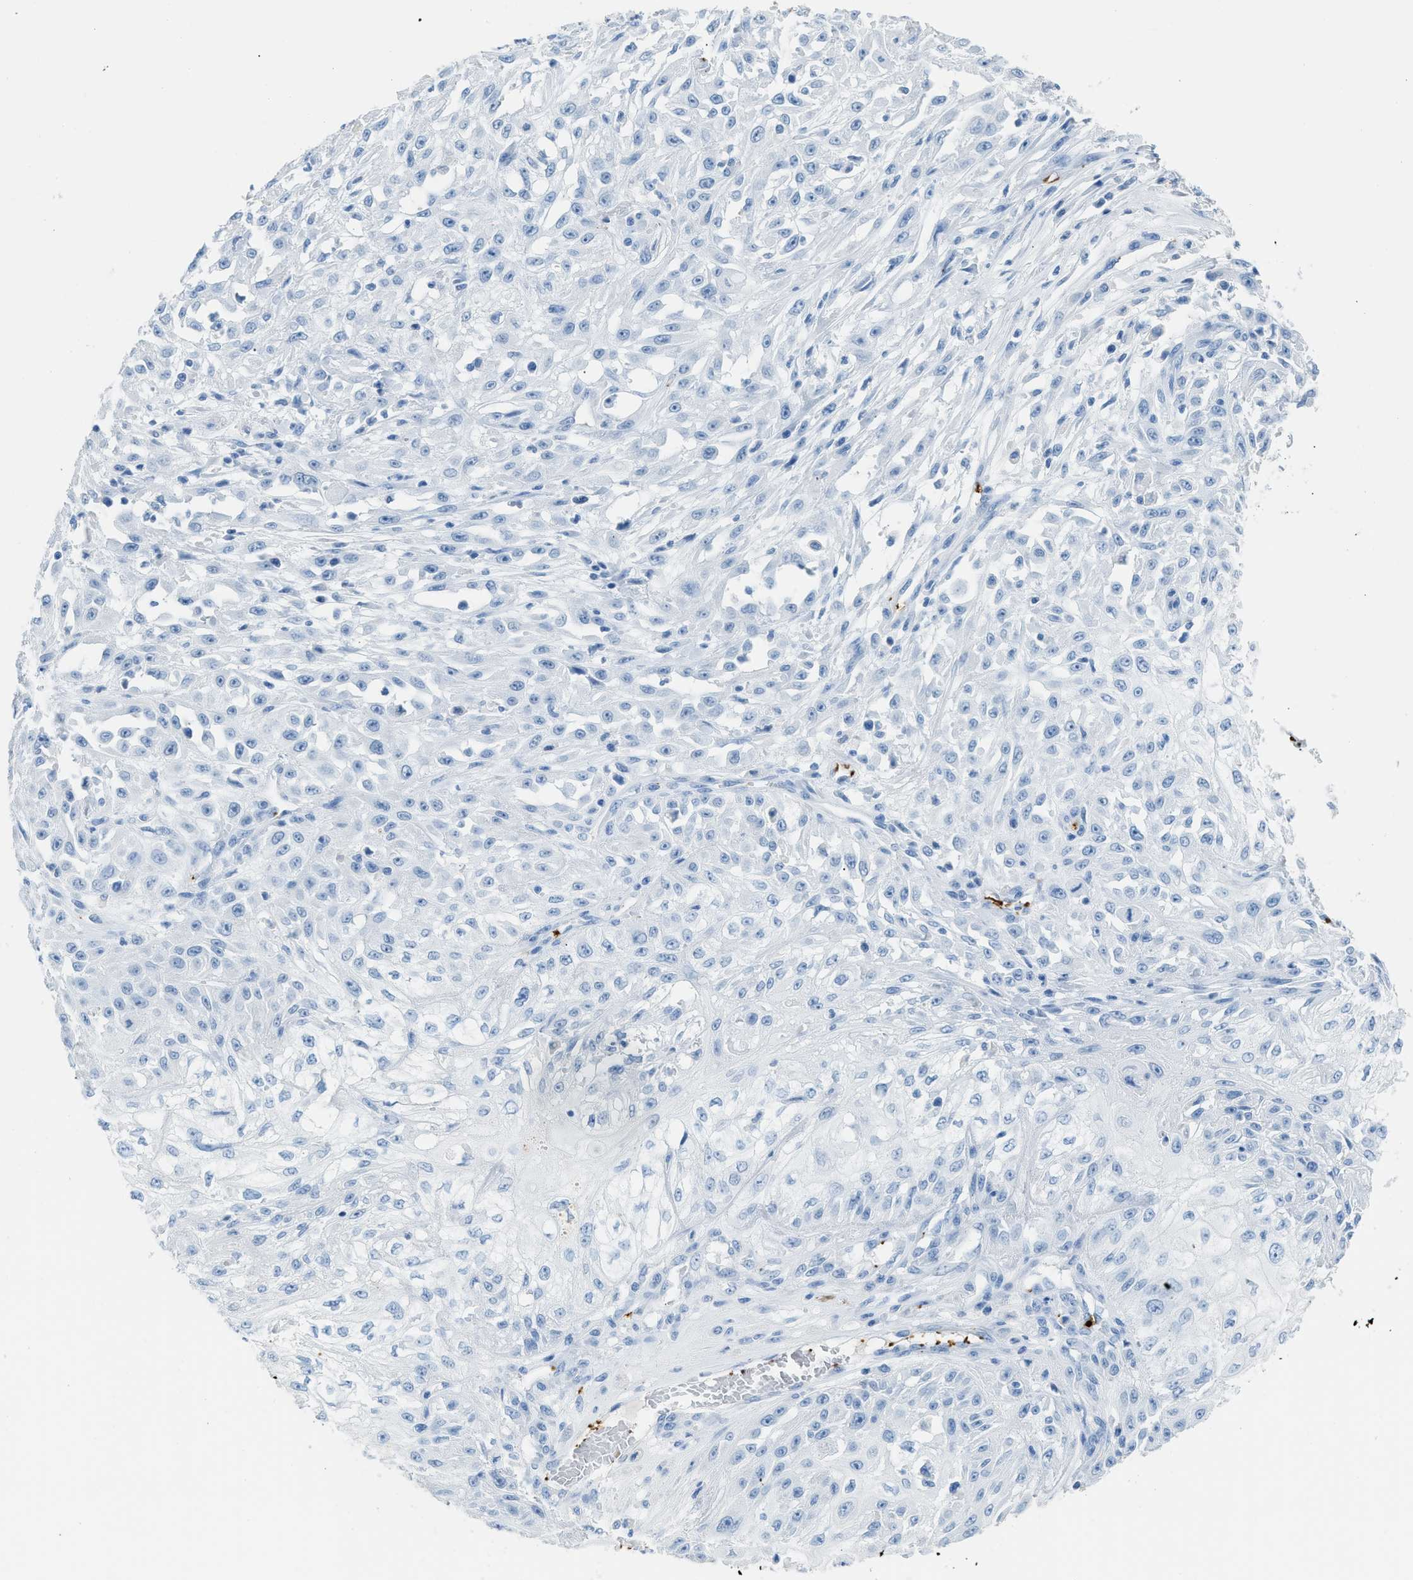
{"staining": {"intensity": "negative", "quantity": "none", "location": "none"}, "tissue": "skin cancer", "cell_type": "Tumor cells", "image_type": "cancer", "snomed": [{"axis": "morphology", "description": "Squamous cell carcinoma, NOS"}, {"axis": "morphology", "description": "Squamous cell carcinoma, metastatic, NOS"}, {"axis": "topography", "description": "Skin"}, {"axis": "topography", "description": "Lymph node"}], "caption": "DAB immunohistochemical staining of human skin squamous cell carcinoma shows no significant positivity in tumor cells.", "gene": "FAIM2", "patient": {"sex": "male", "age": 75}}